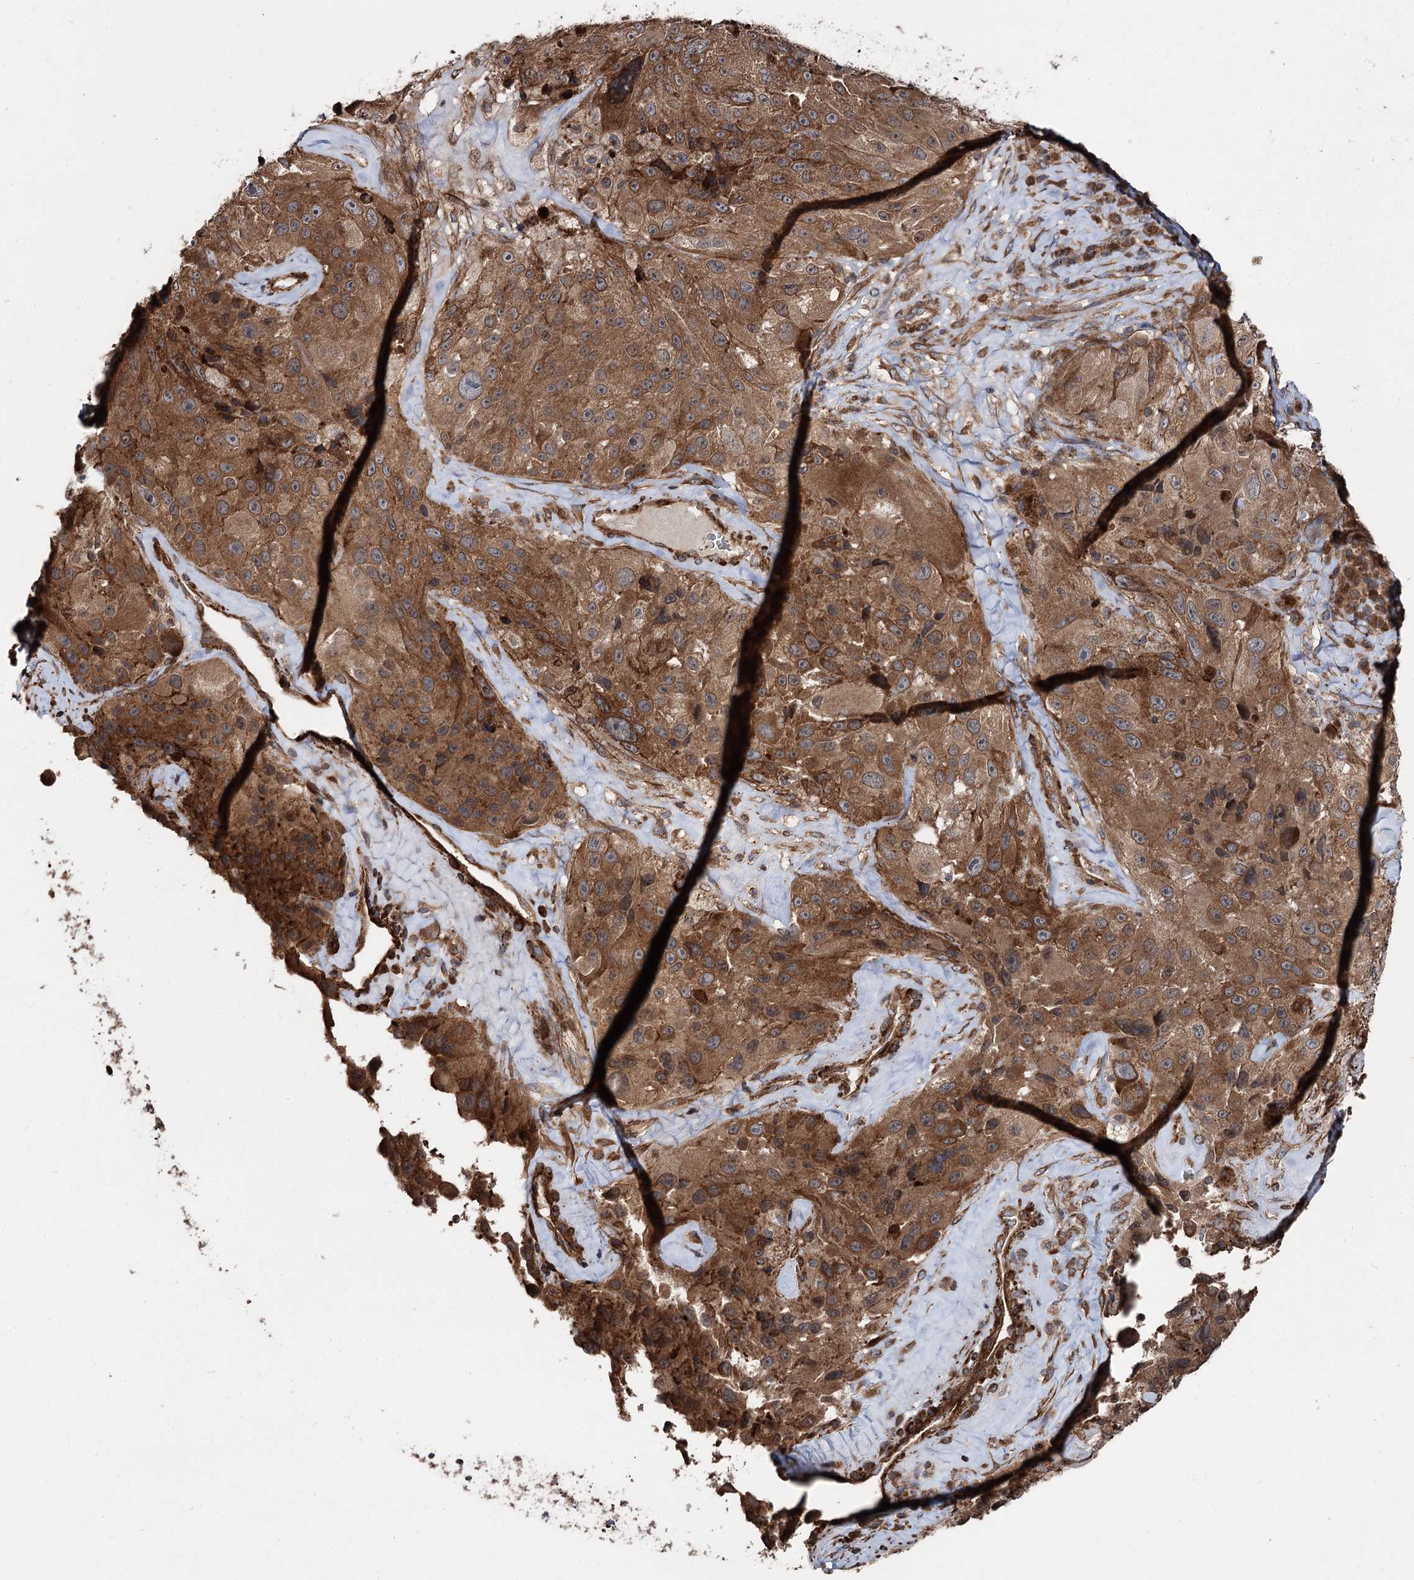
{"staining": {"intensity": "moderate", "quantity": ">75%", "location": "cytoplasmic/membranous"}, "tissue": "melanoma", "cell_type": "Tumor cells", "image_type": "cancer", "snomed": [{"axis": "morphology", "description": "Malignant melanoma, Metastatic site"}, {"axis": "topography", "description": "Lymph node"}], "caption": "Malignant melanoma (metastatic site) was stained to show a protein in brown. There is medium levels of moderate cytoplasmic/membranous positivity in about >75% of tumor cells.", "gene": "ITFG2", "patient": {"sex": "male", "age": 62}}